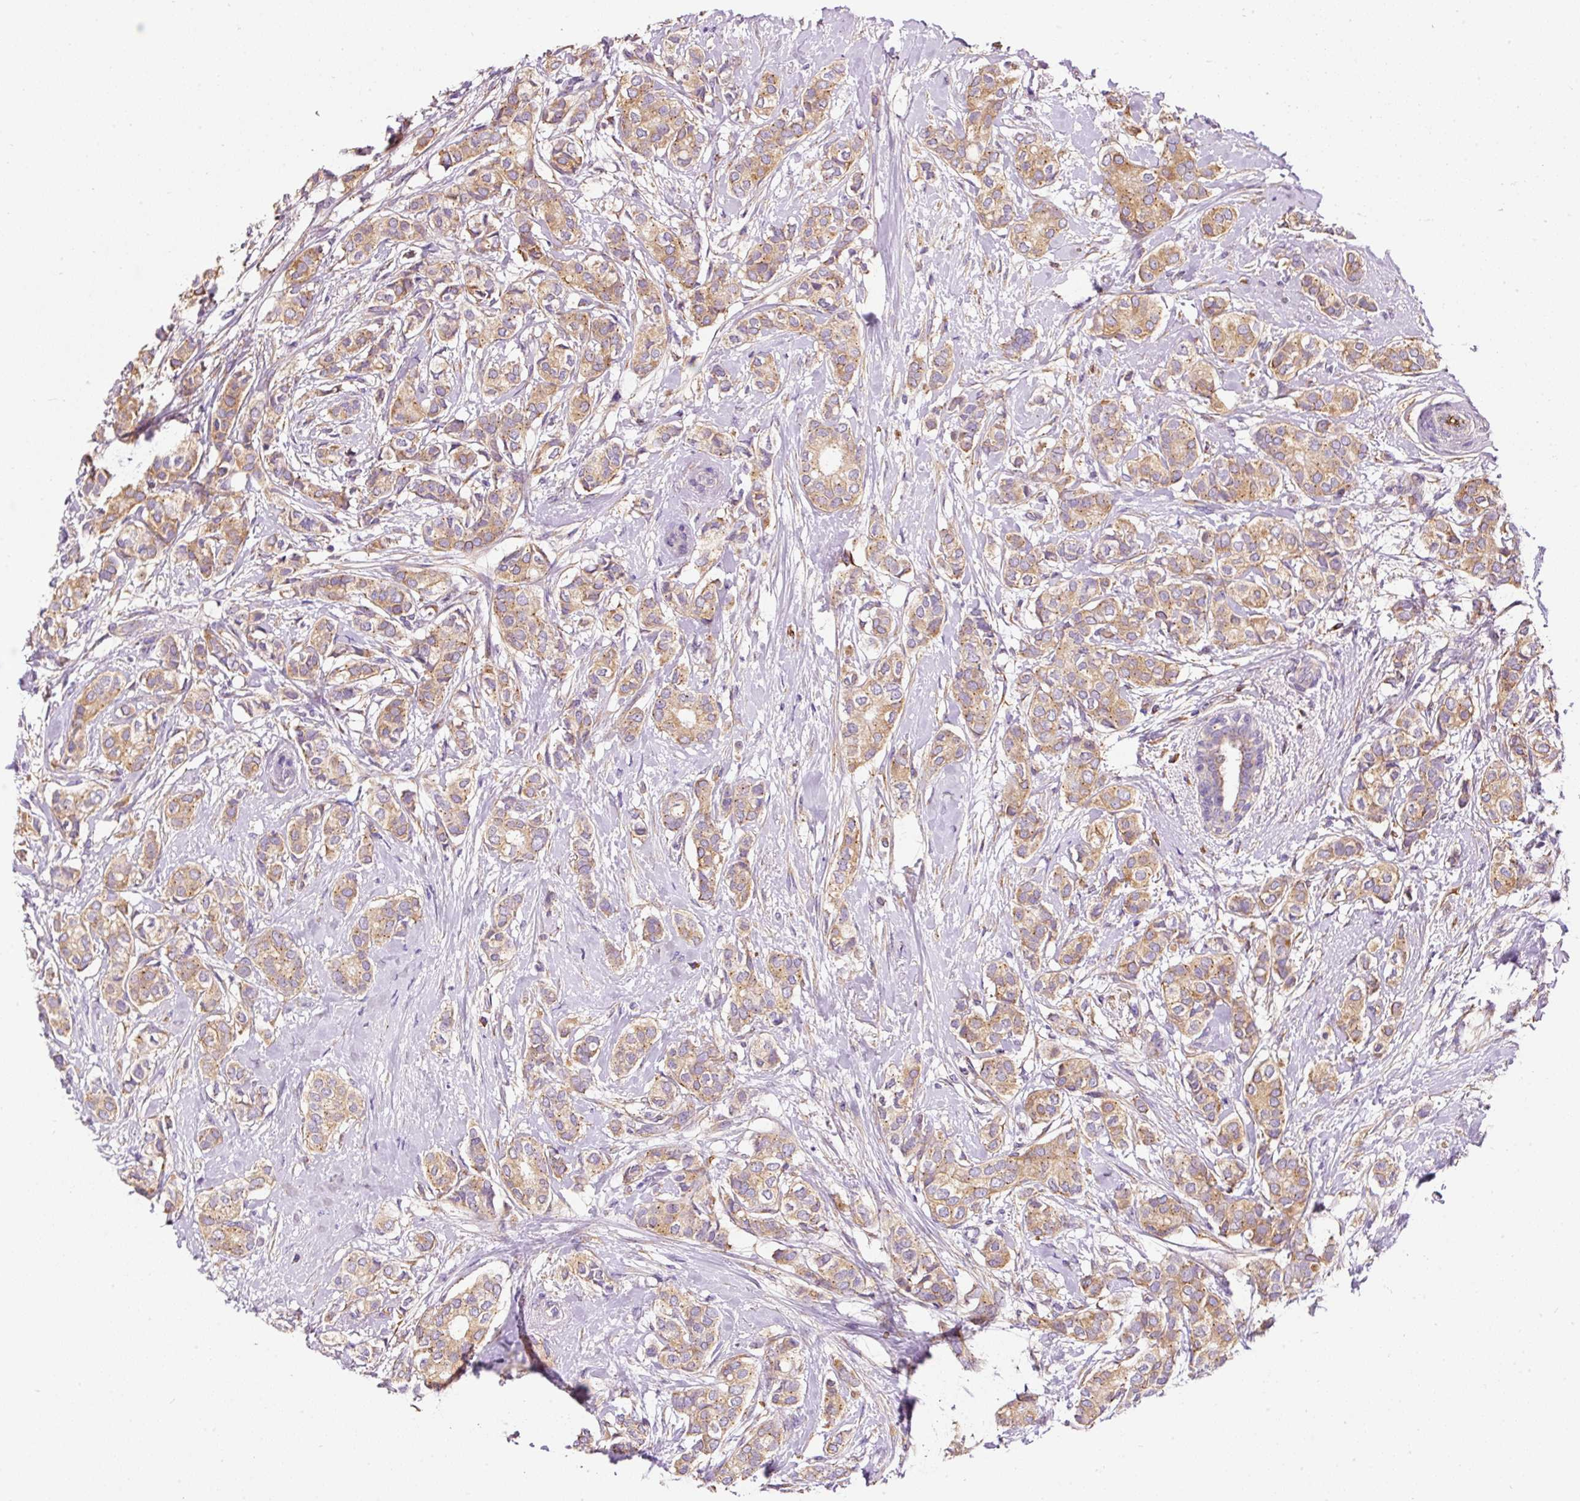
{"staining": {"intensity": "moderate", "quantity": ">75%", "location": "cytoplasmic/membranous"}, "tissue": "breast cancer", "cell_type": "Tumor cells", "image_type": "cancer", "snomed": [{"axis": "morphology", "description": "Duct carcinoma"}, {"axis": "topography", "description": "Breast"}], "caption": "Immunohistochemistry (IHC) image of infiltrating ductal carcinoma (breast) stained for a protein (brown), which displays medium levels of moderate cytoplasmic/membranous positivity in about >75% of tumor cells.", "gene": "PRRC2A", "patient": {"sex": "female", "age": 73}}